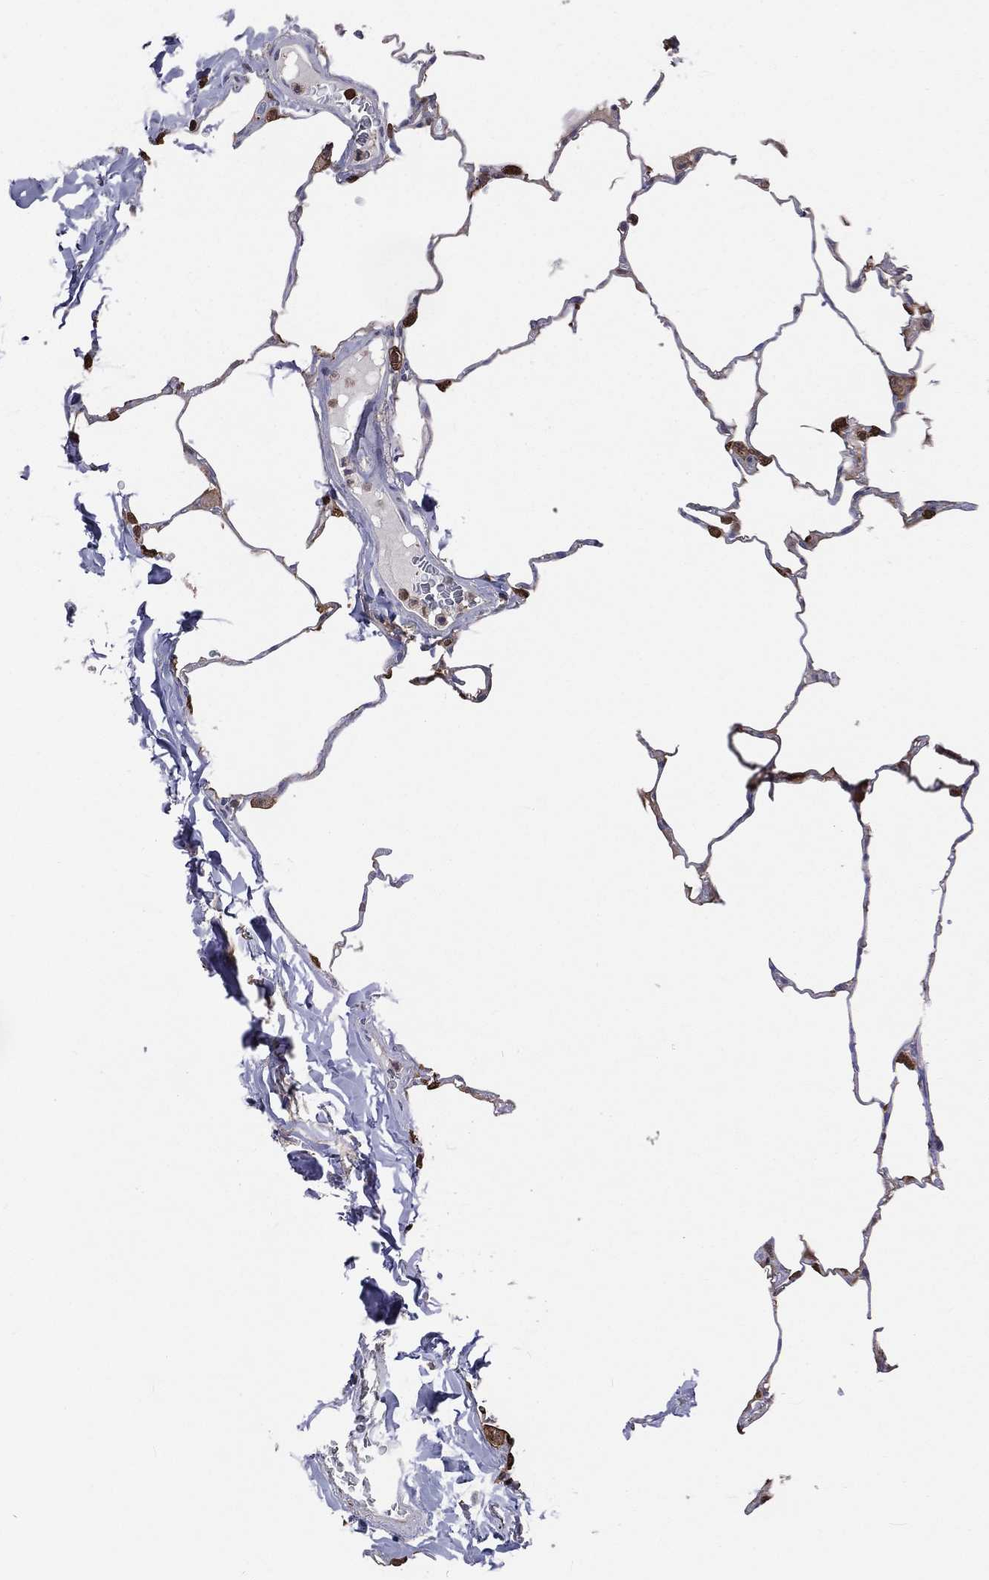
{"staining": {"intensity": "strong", "quantity": "<25%", "location": "nuclear"}, "tissue": "lung", "cell_type": "Alveolar cells", "image_type": "normal", "snomed": [{"axis": "morphology", "description": "Normal tissue, NOS"}, {"axis": "morphology", "description": "Adenocarcinoma, metastatic, NOS"}, {"axis": "topography", "description": "Lung"}], "caption": "Approximately <25% of alveolar cells in unremarkable lung show strong nuclear protein staining as visualized by brown immunohistochemical staining.", "gene": "TBC1D2", "patient": {"sex": "male", "age": 45}}